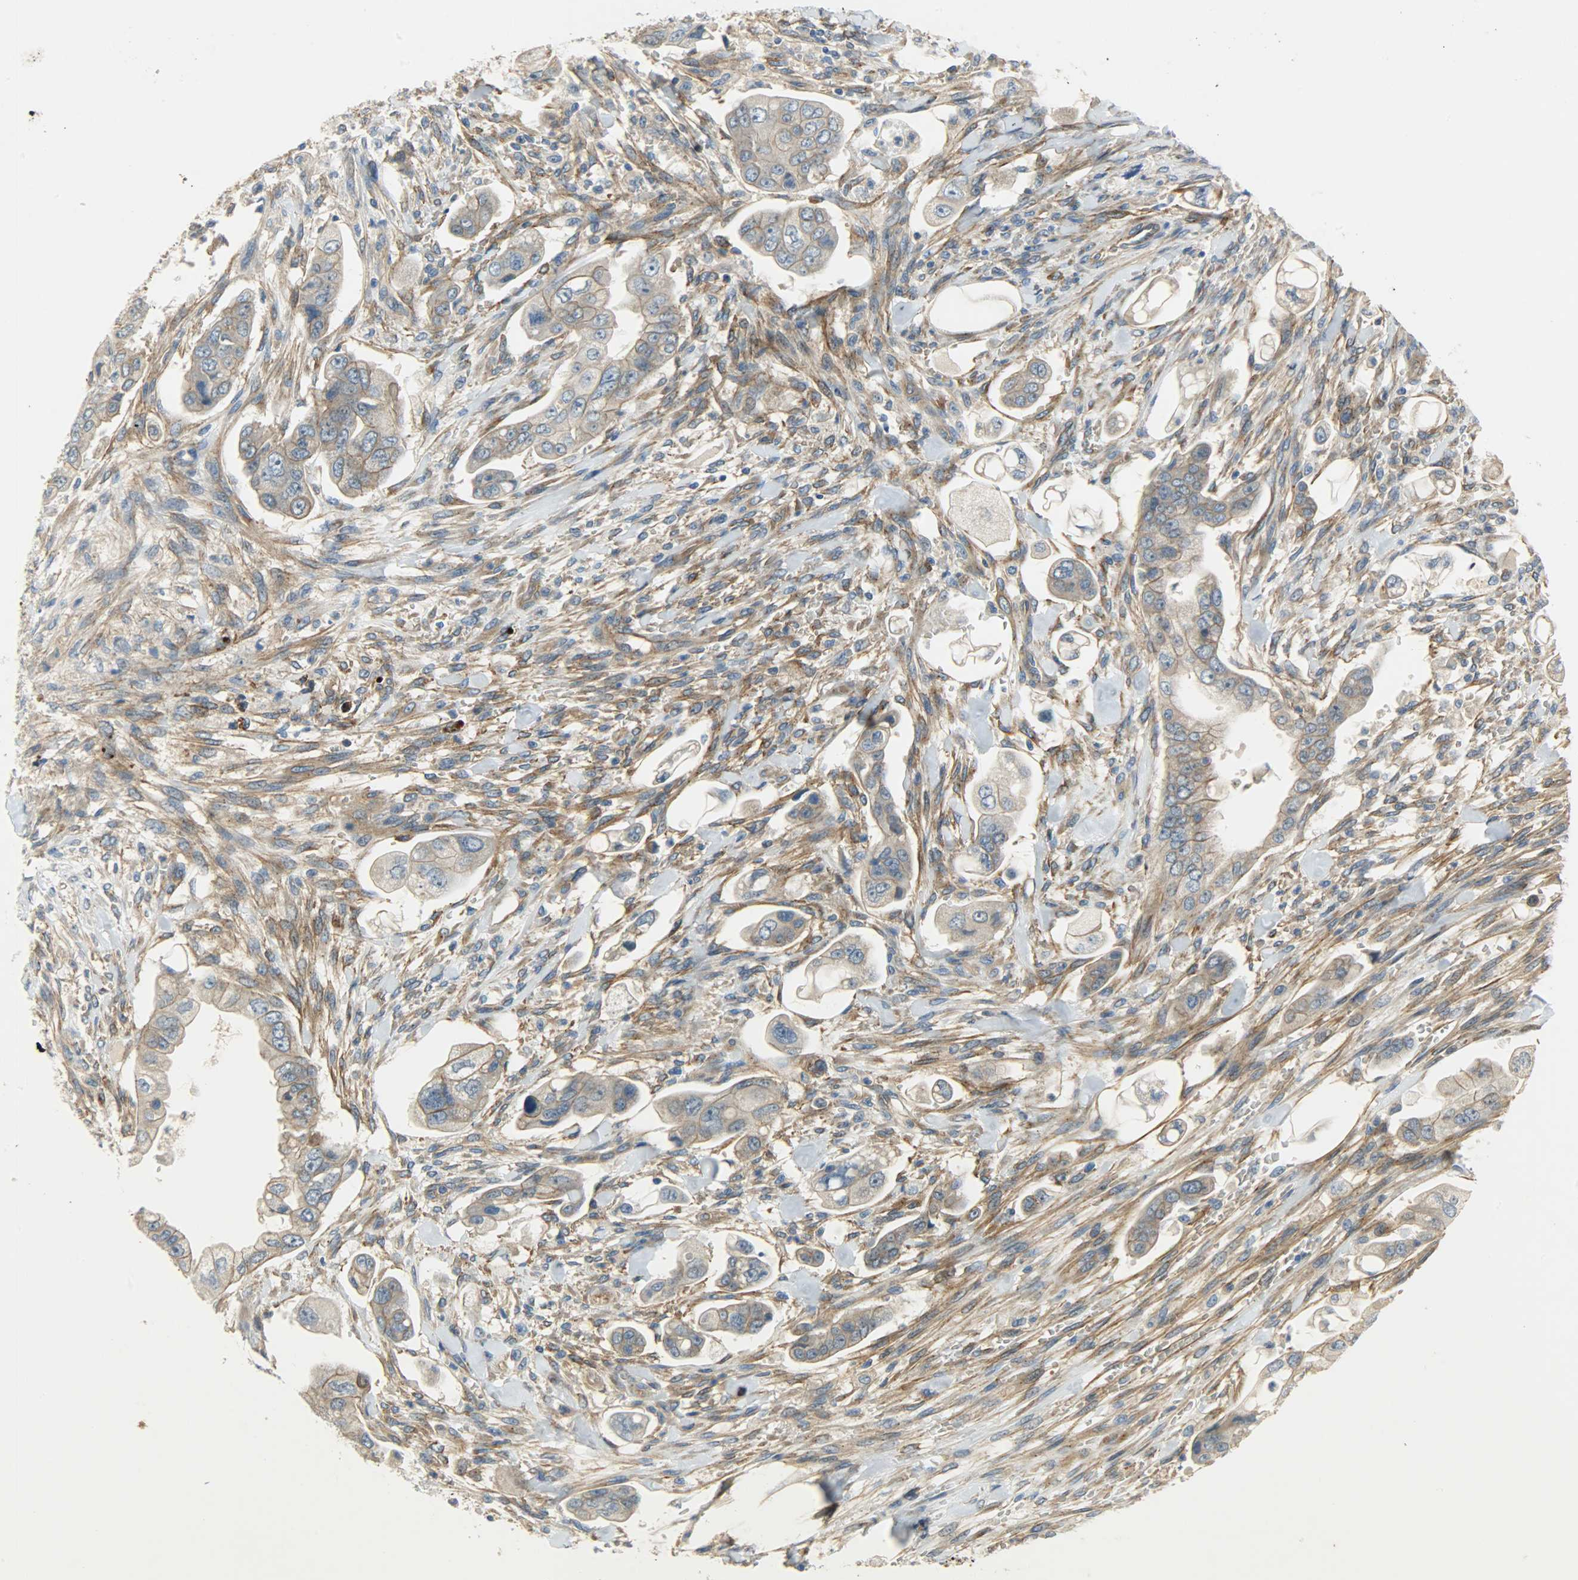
{"staining": {"intensity": "weak", "quantity": ">75%", "location": "cytoplasmic/membranous"}, "tissue": "stomach cancer", "cell_type": "Tumor cells", "image_type": "cancer", "snomed": [{"axis": "morphology", "description": "Adenocarcinoma, NOS"}, {"axis": "topography", "description": "Stomach"}], "caption": "A histopathology image showing weak cytoplasmic/membranous expression in approximately >75% of tumor cells in stomach cancer (adenocarcinoma), as visualized by brown immunohistochemical staining.", "gene": "KIAA1217", "patient": {"sex": "male", "age": 62}}